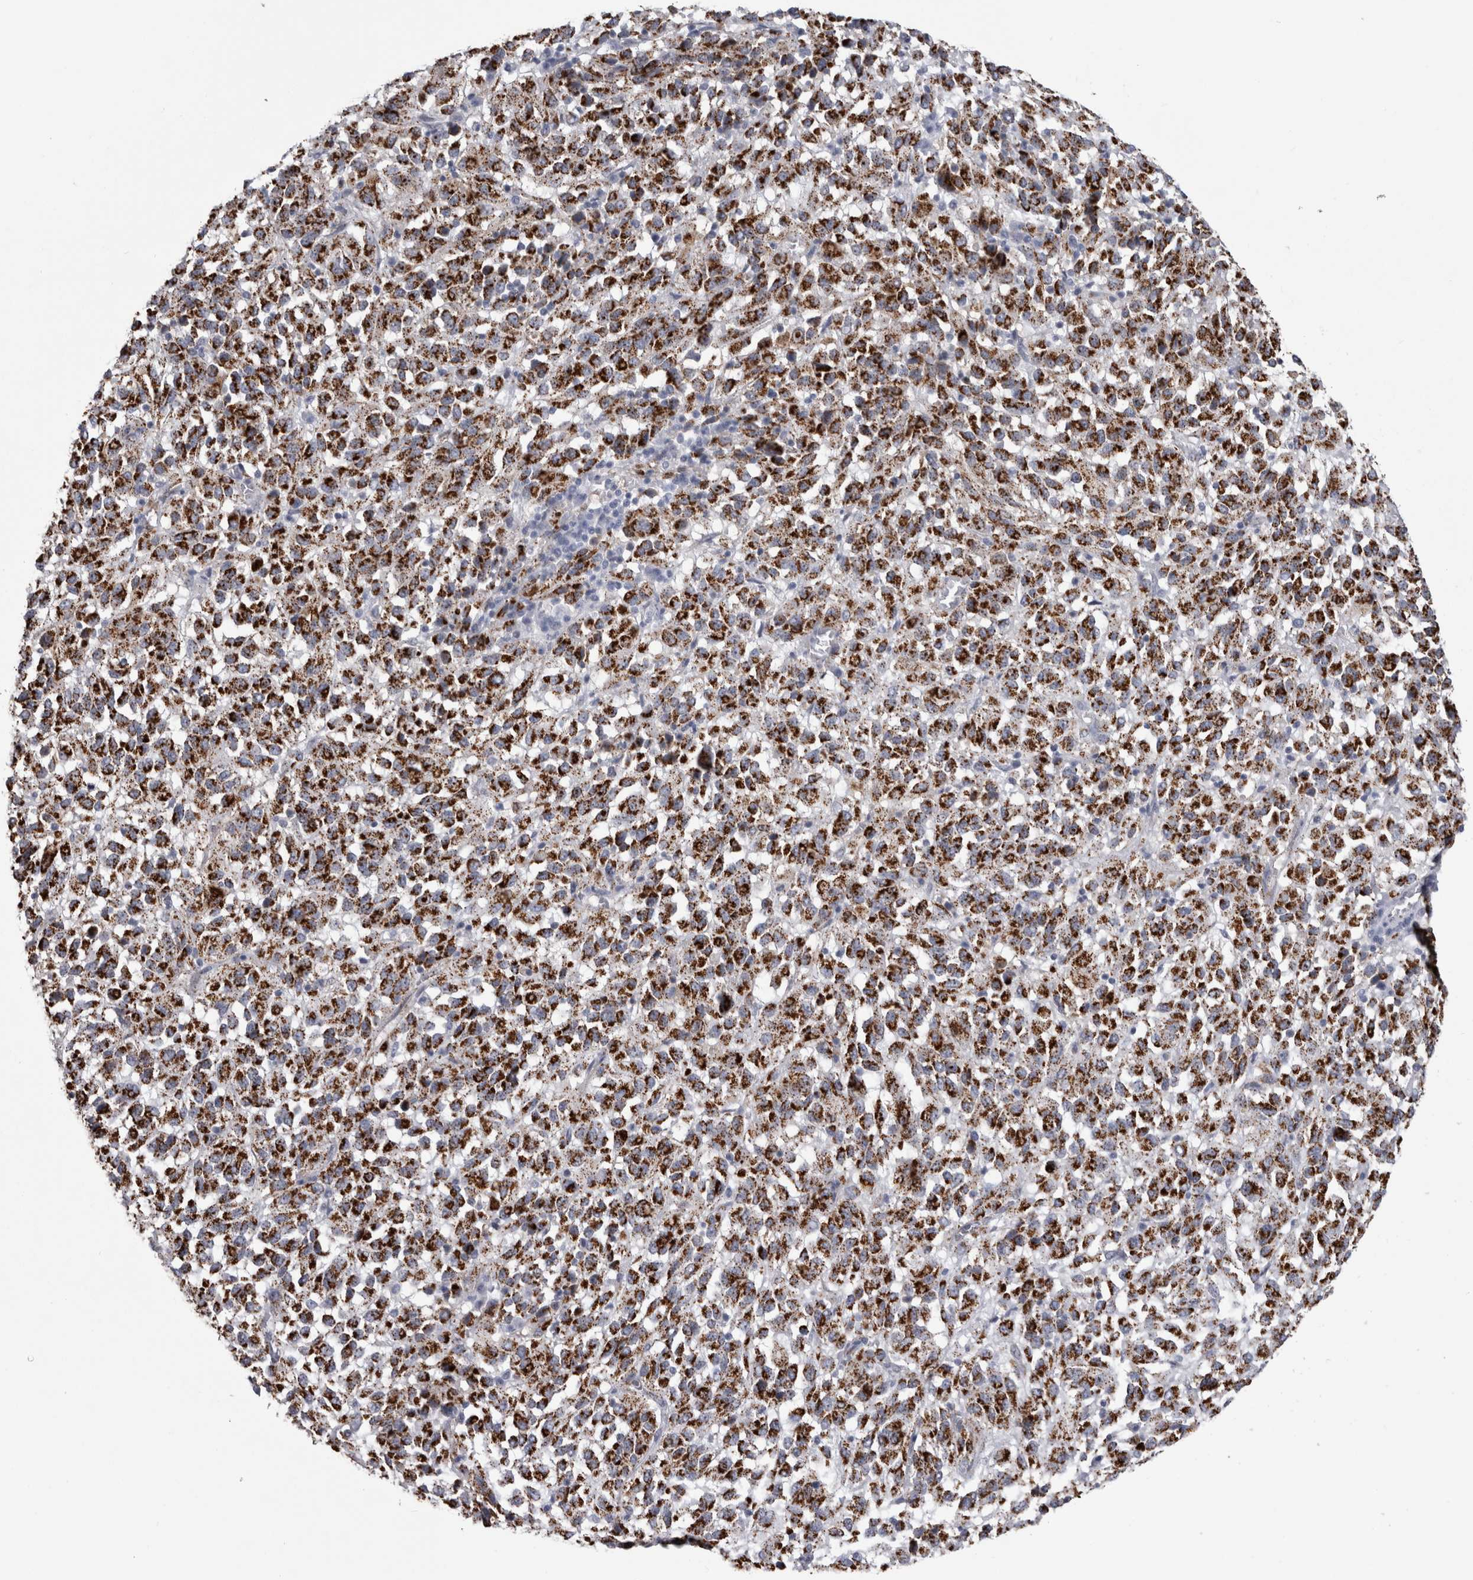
{"staining": {"intensity": "strong", "quantity": ">75%", "location": "cytoplasmic/membranous"}, "tissue": "melanoma", "cell_type": "Tumor cells", "image_type": "cancer", "snomed": [{"axis": "morphology", "description": "Malignant melanoma, Metastatic site"}, {"axis": "topography", "description": "Lung"}], "caption": "Immunohistochemistry (IHC) of malignant melanoma (metastatic site) shows high levels of strong cytoplasmic/membranous staining in about >75% of tumor cells. The protein of interest is shown in brown color, while the nuclei are stained blue.", "gene": "ACOT7", "patient": {"sex": "male", "age": 64}}